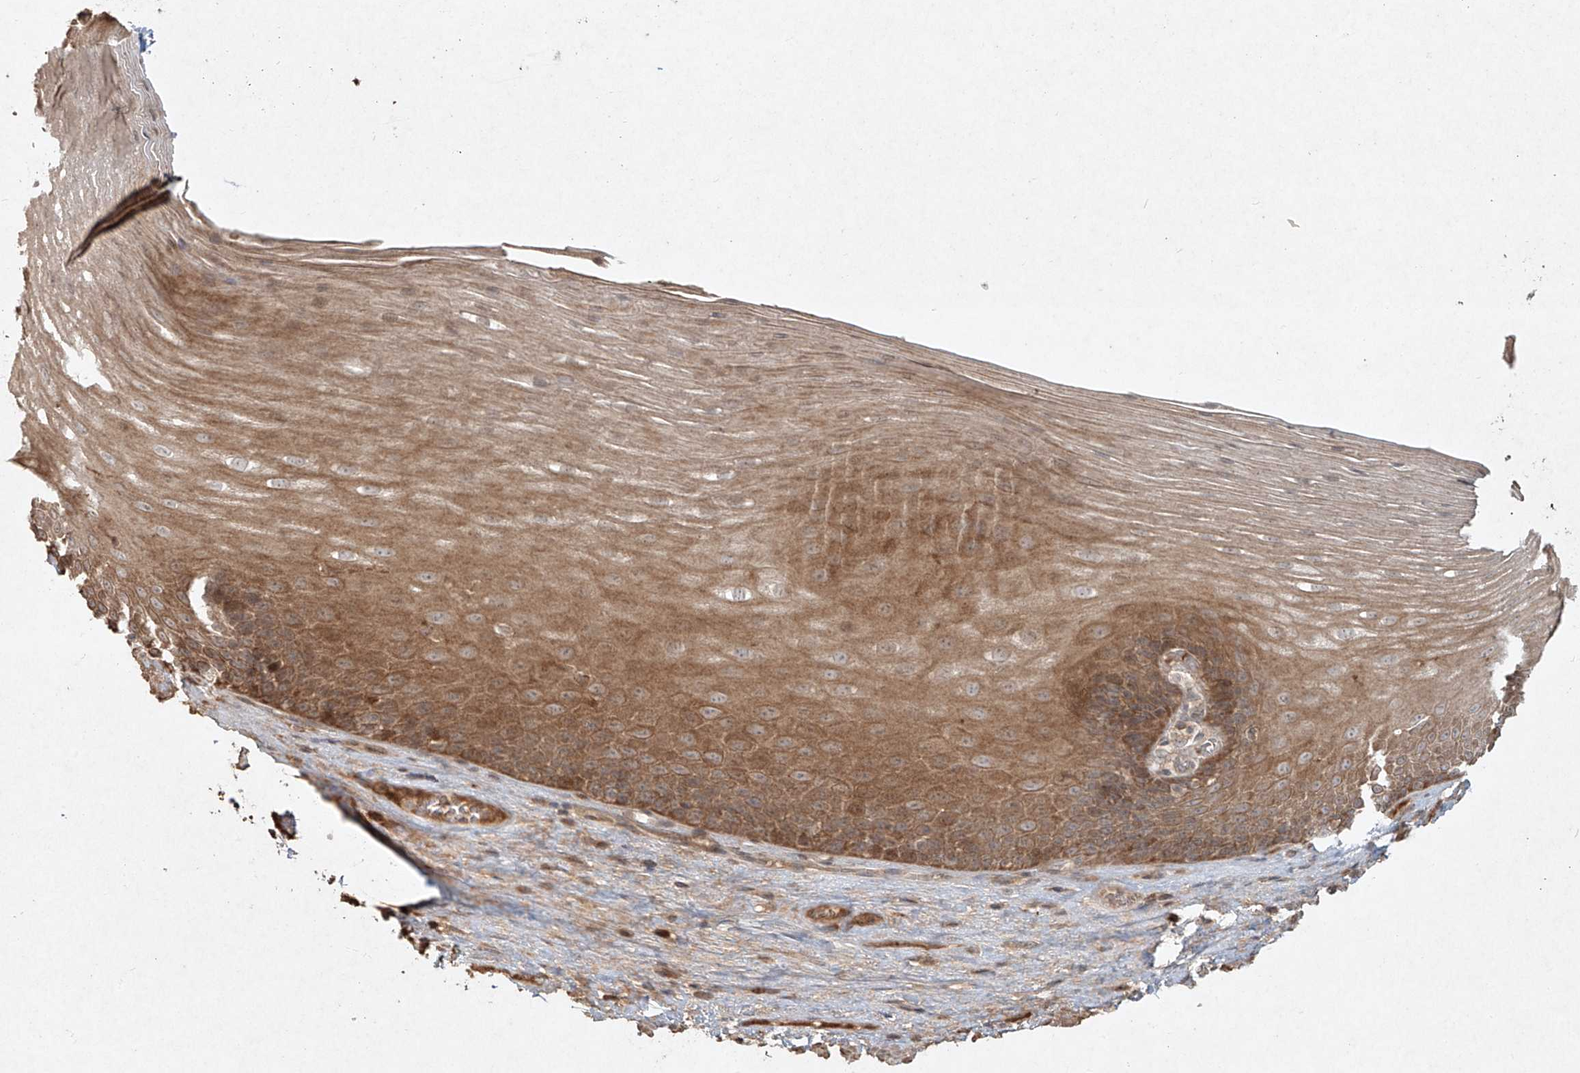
{"staining": {"intensity": "moderate", "quantity": ">75%", "location": "cytoplasmic/membranous"}, "tissue": "esophagus", "cell_type": "Squamous epithelial cells", "image_type": "normal", "snomed": [{"axis": "morphology", "description": "Normal tissue, NOS"}, {"axis": "topography", "description": "Esophagus"}], "caption": "Unremarkable esophagus reveals moderate cytoplasmic/membranous staining in about >75% of squamous epithelial cells (brown staining indicates protein expression, while blue staining denotes nuclei)..", "gene": "CYYR1", "patient": {"sex": "male", "age": 62}}